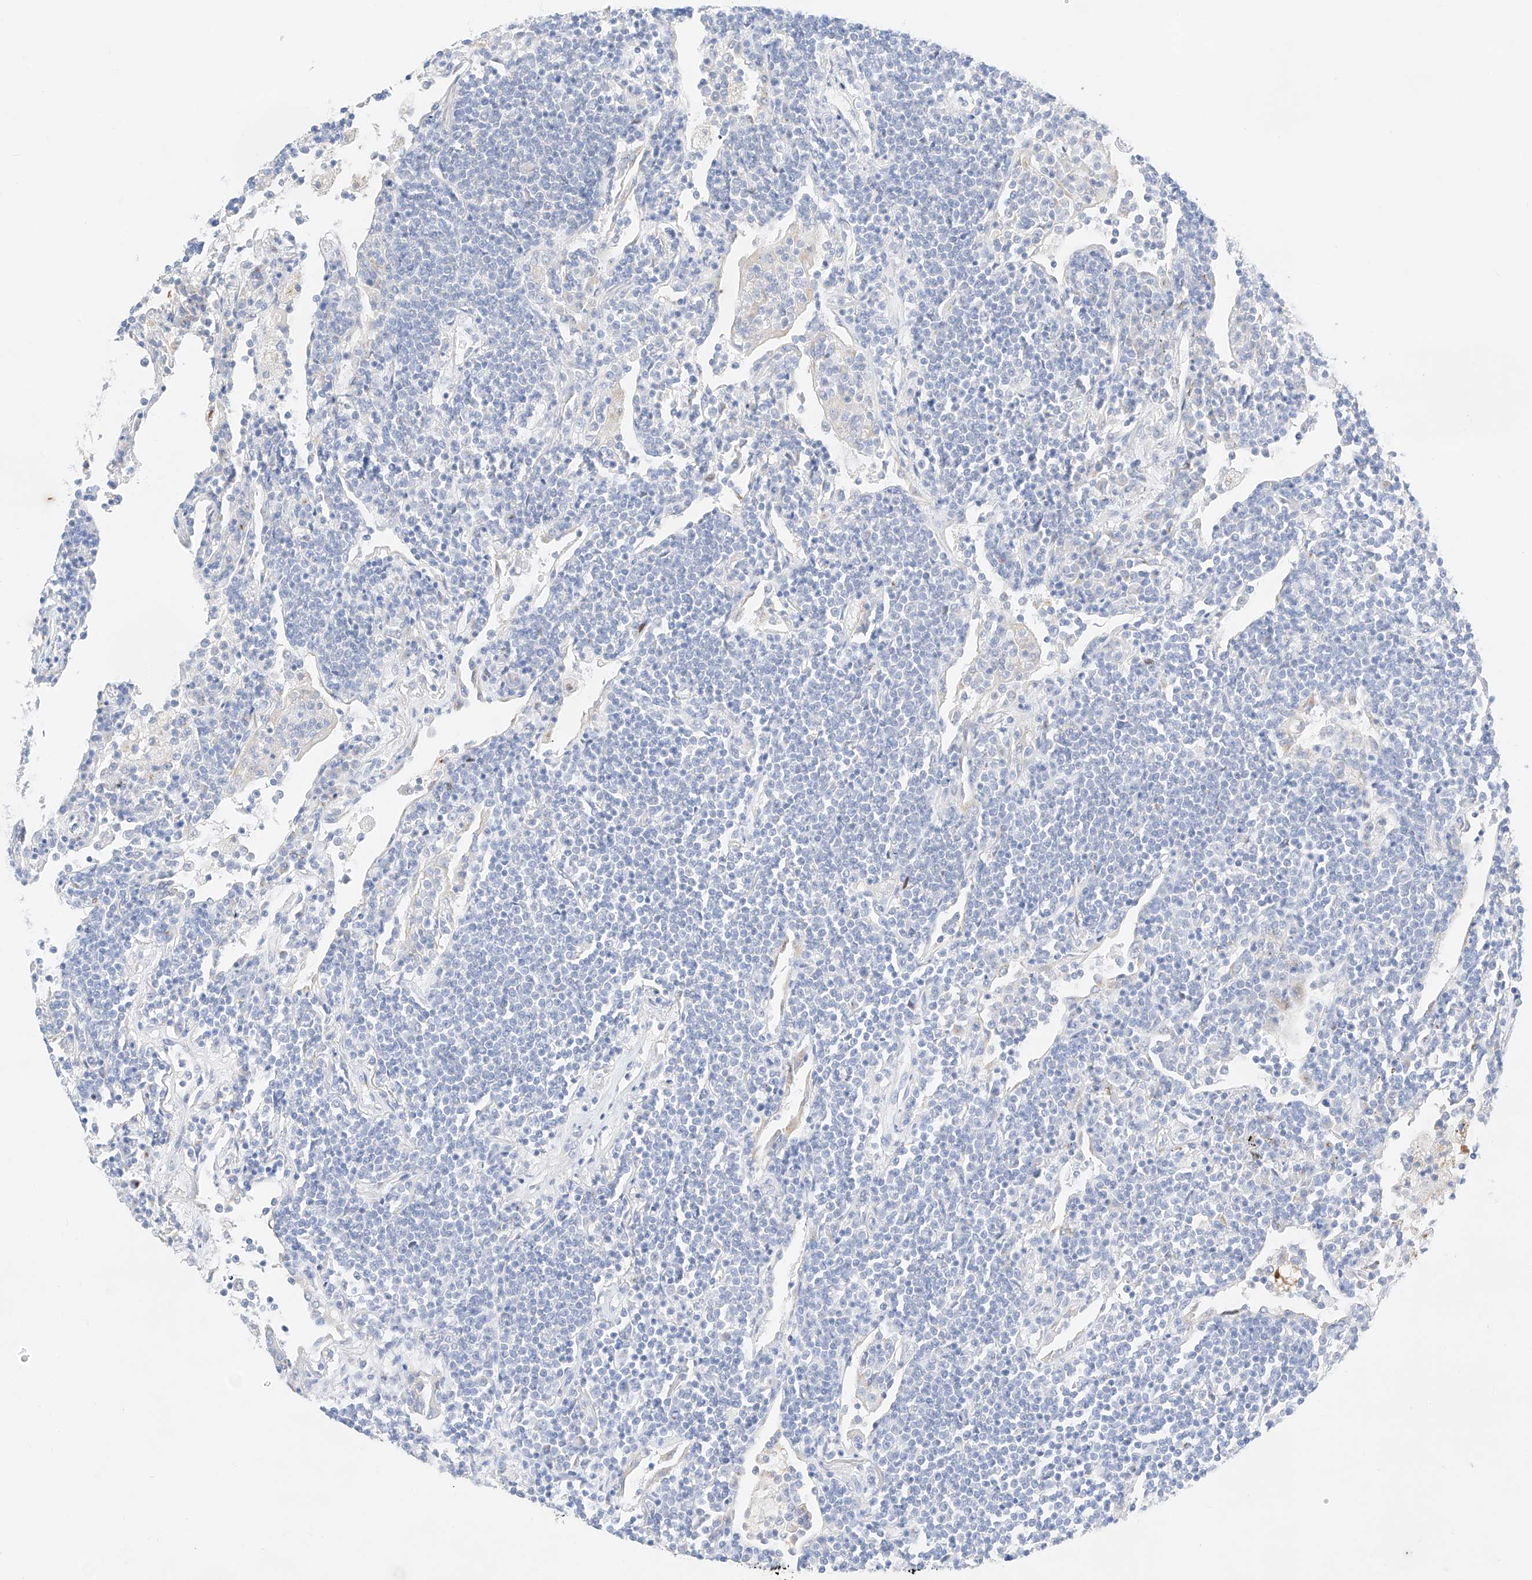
{"staining": {"intensity": "negative", "quantity": "none", "location": "none"}, "tissue": "lymphoma", "cell_type": "Tumor cells", "image_type": "cancer", "snomed": [{"axis": "morphology", "description": "Malignant lymphoma, non-Hodgkin's type, Low grade"}, {"axis": "topography", "description": "Lung"}], "caption": "Immunohistochemistry of human low-grade malignant lymphoma, non-Hodgkin's type exhibits no positivity in tumor cells.", "gene": "NT5C3B", "patient": {"sex": "female", "age": 71}}